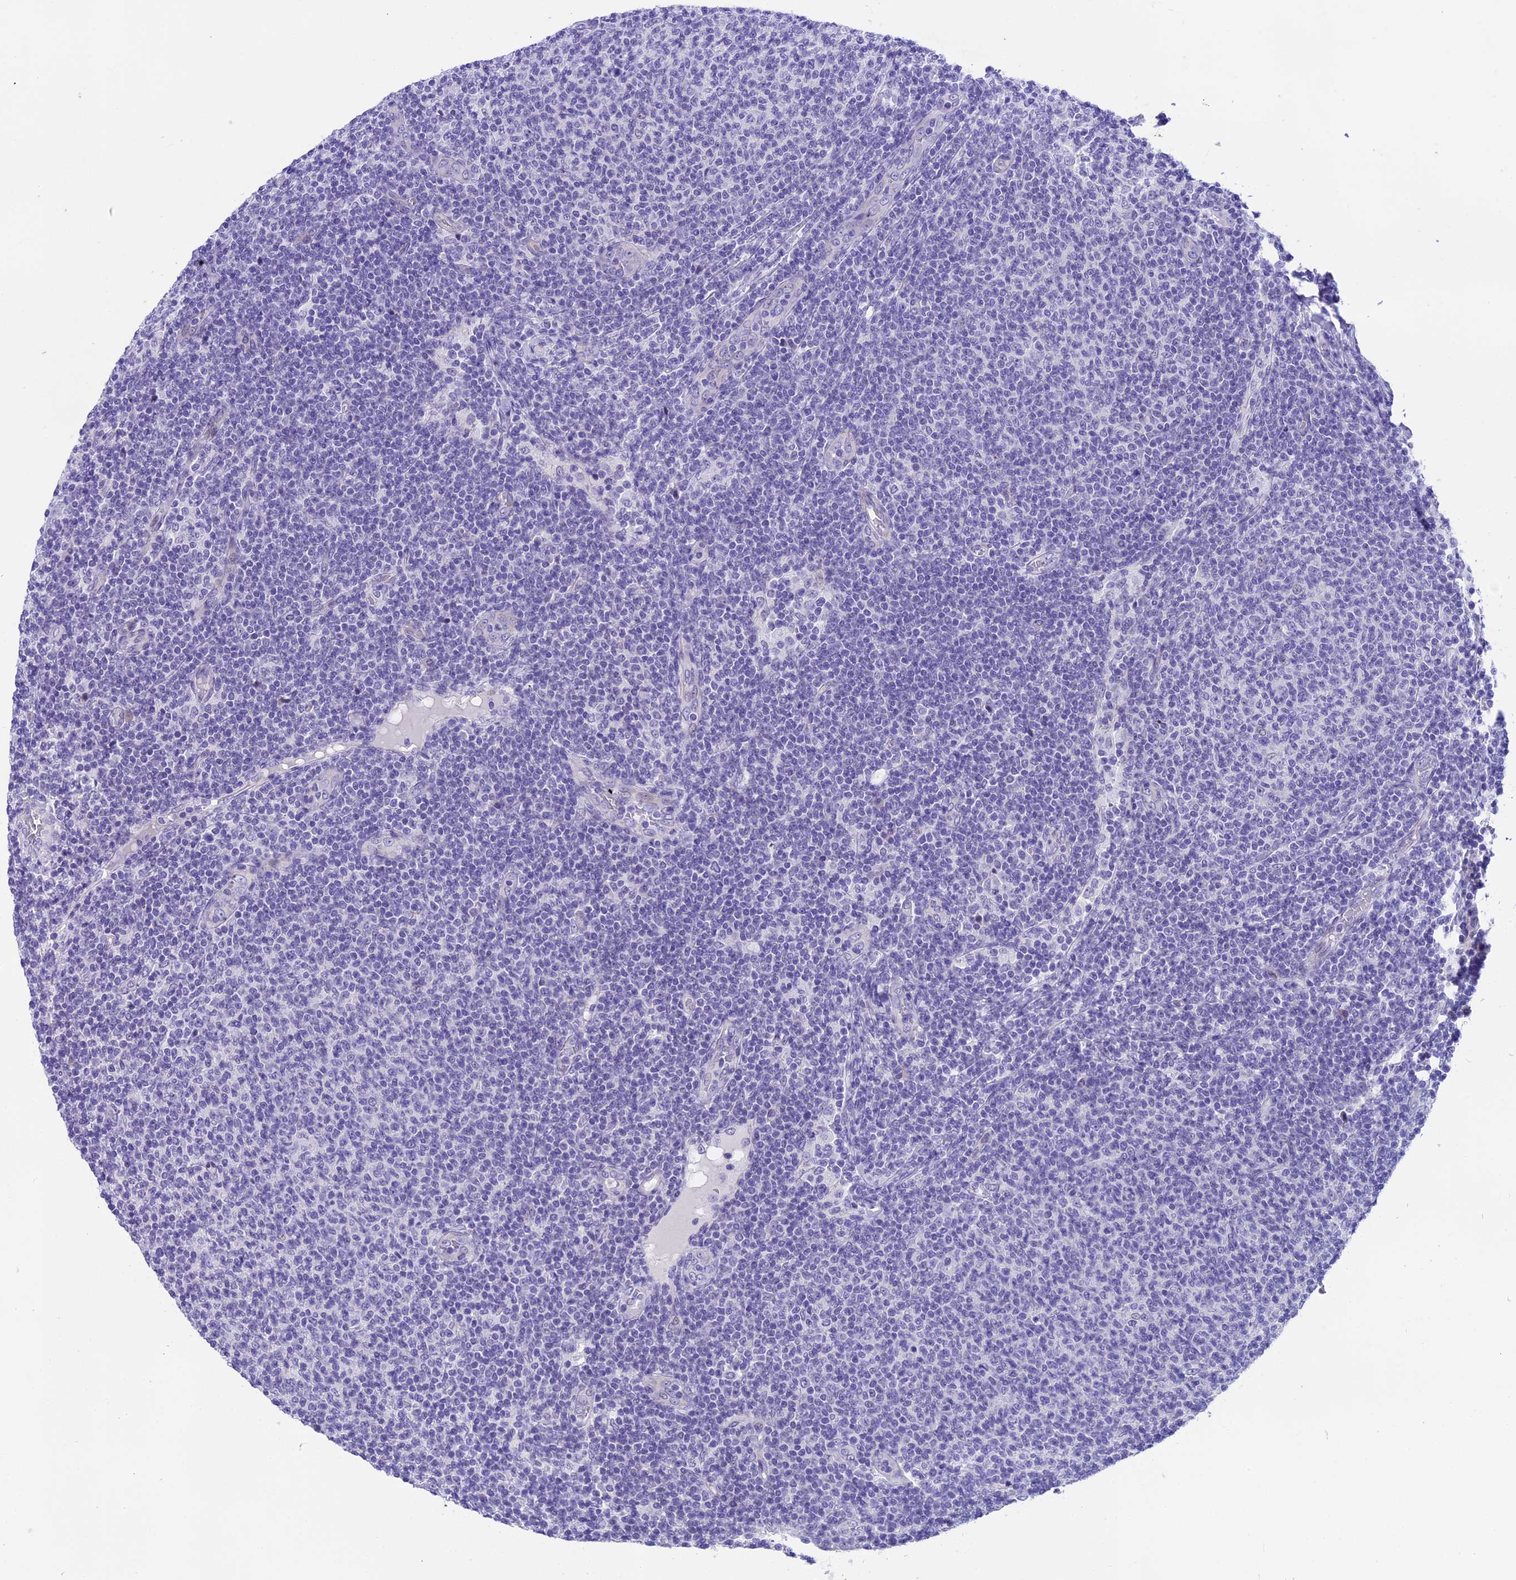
{"staining": {"intensity": "negative", "quantity": "none", "location": "none"}, "tissue": "lymphoma", "cell_type": "Tumor cells", "image_type": "cancer", "snomed": [{"axis": "morphology", "description": "Malignant lymphoma, non-Hodgkin's type, Low grade"}, {"axis": "topography", "description": "Lymph node"}], "caption": "High magnification brightfield microscopy of lymphoma stained with DAB (brown) and counterstained with hematoxylin (blue): tumor cells show no significant positivity.", "gene": "PRR15", "patient": {"sex": "male", "age": 66}}